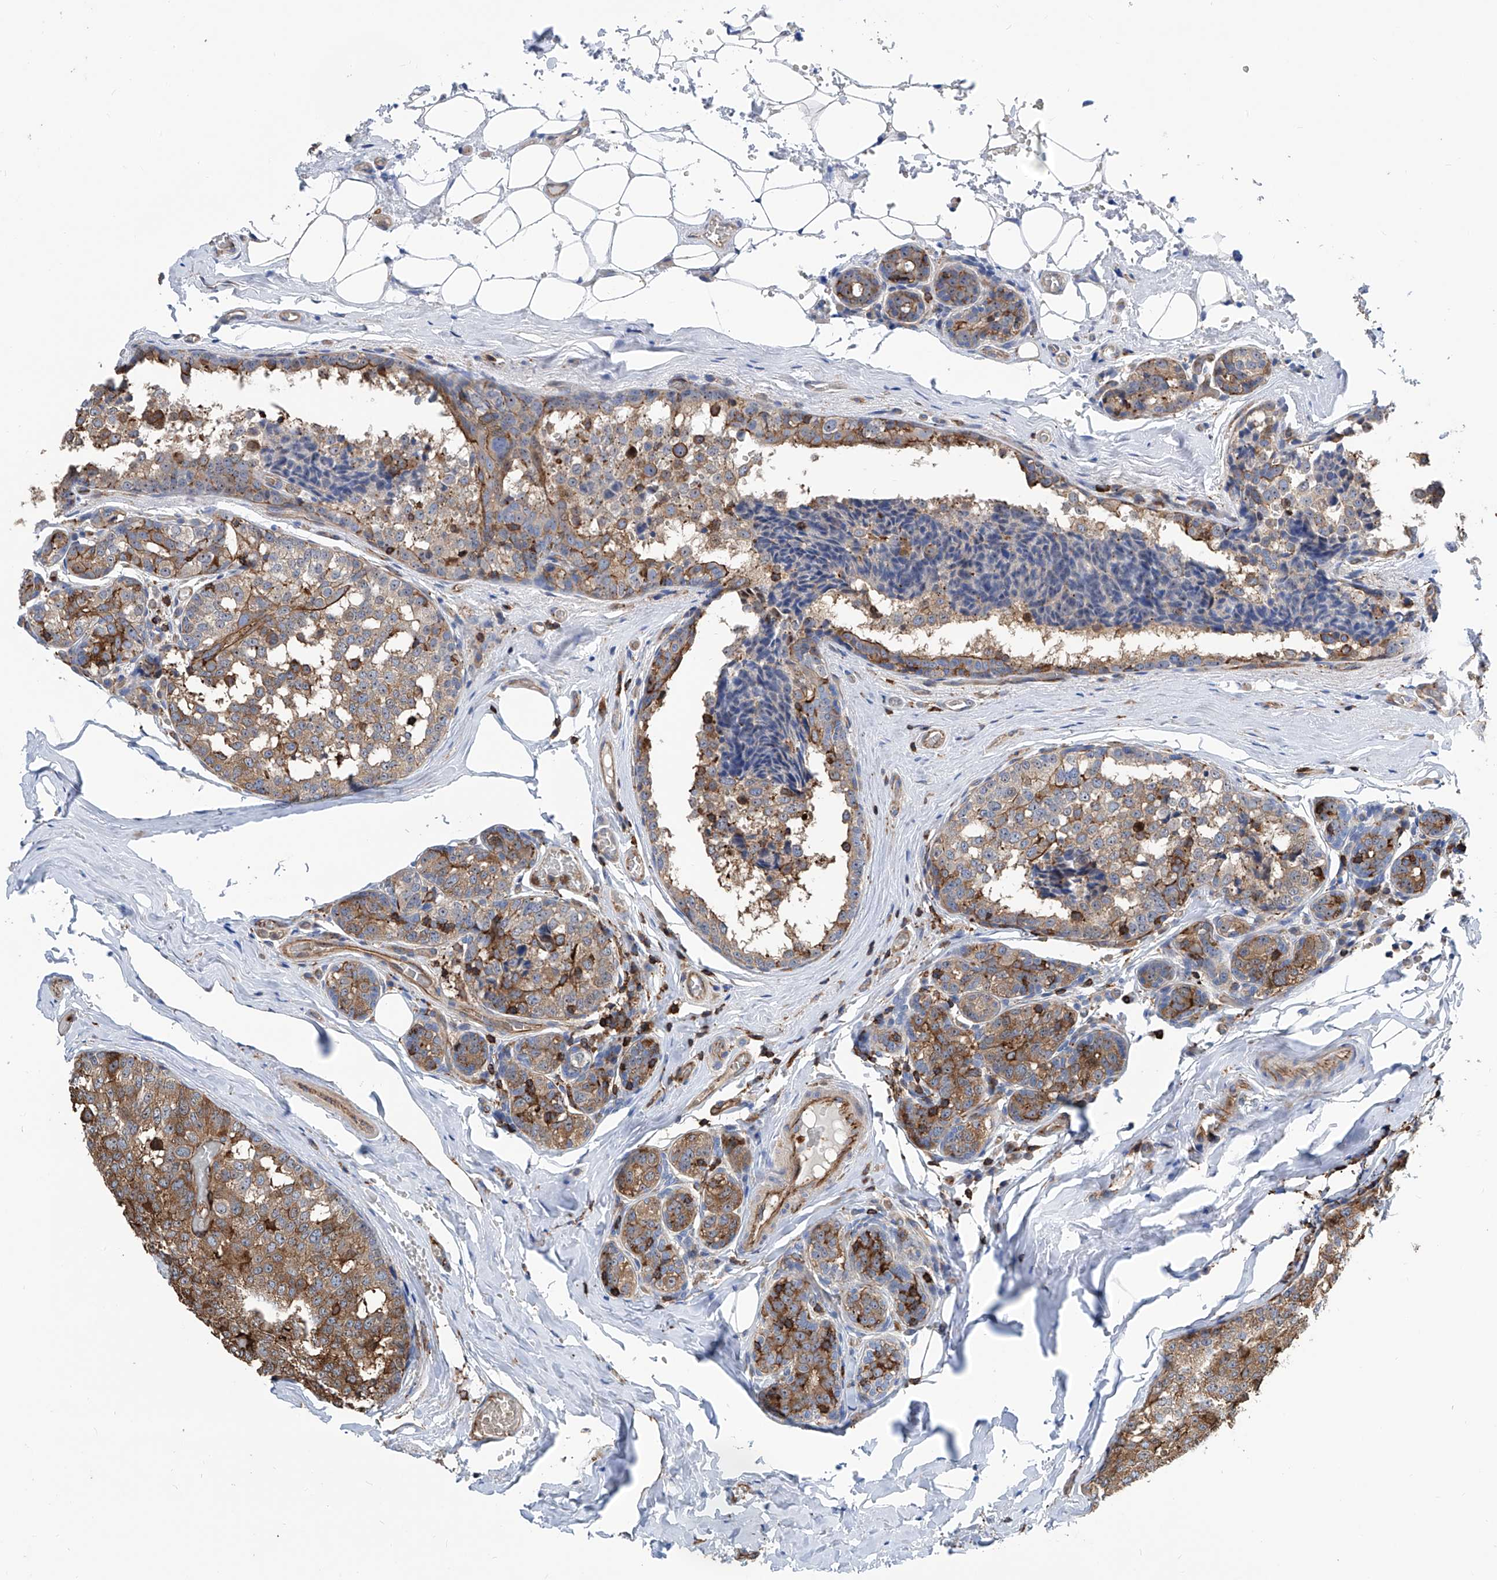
{"staining": {"intensity": "moderate", "quantity": ">75%", "location": "cytoplasmic/membranous"}, "tissue": "breast cancer", "cell_type": "Tumor cells", "image_type": "cancer", "snomed": [{"axis": "morphology", "description": "Normal tissue, NOS"}, {"axis": "morphology", "description": "Duct carcinoma"}, {"axis": "topography", "description": "Breast"}], "caption": "Immunohistochemistry staining of breast invasive ductal carcinoma, which displays medium levels of moderate cytoplasmic/membranous staining in approximately >75% of tumor cells indicating moderate cytoplasmic/membranous protein staining. The staining was performed using DAB (brown) for protein detection and nuclei were counterstained in hematoxylin (blue).", "gene": "ZNF484", "patient": {"sex": "female", "age": 43}}